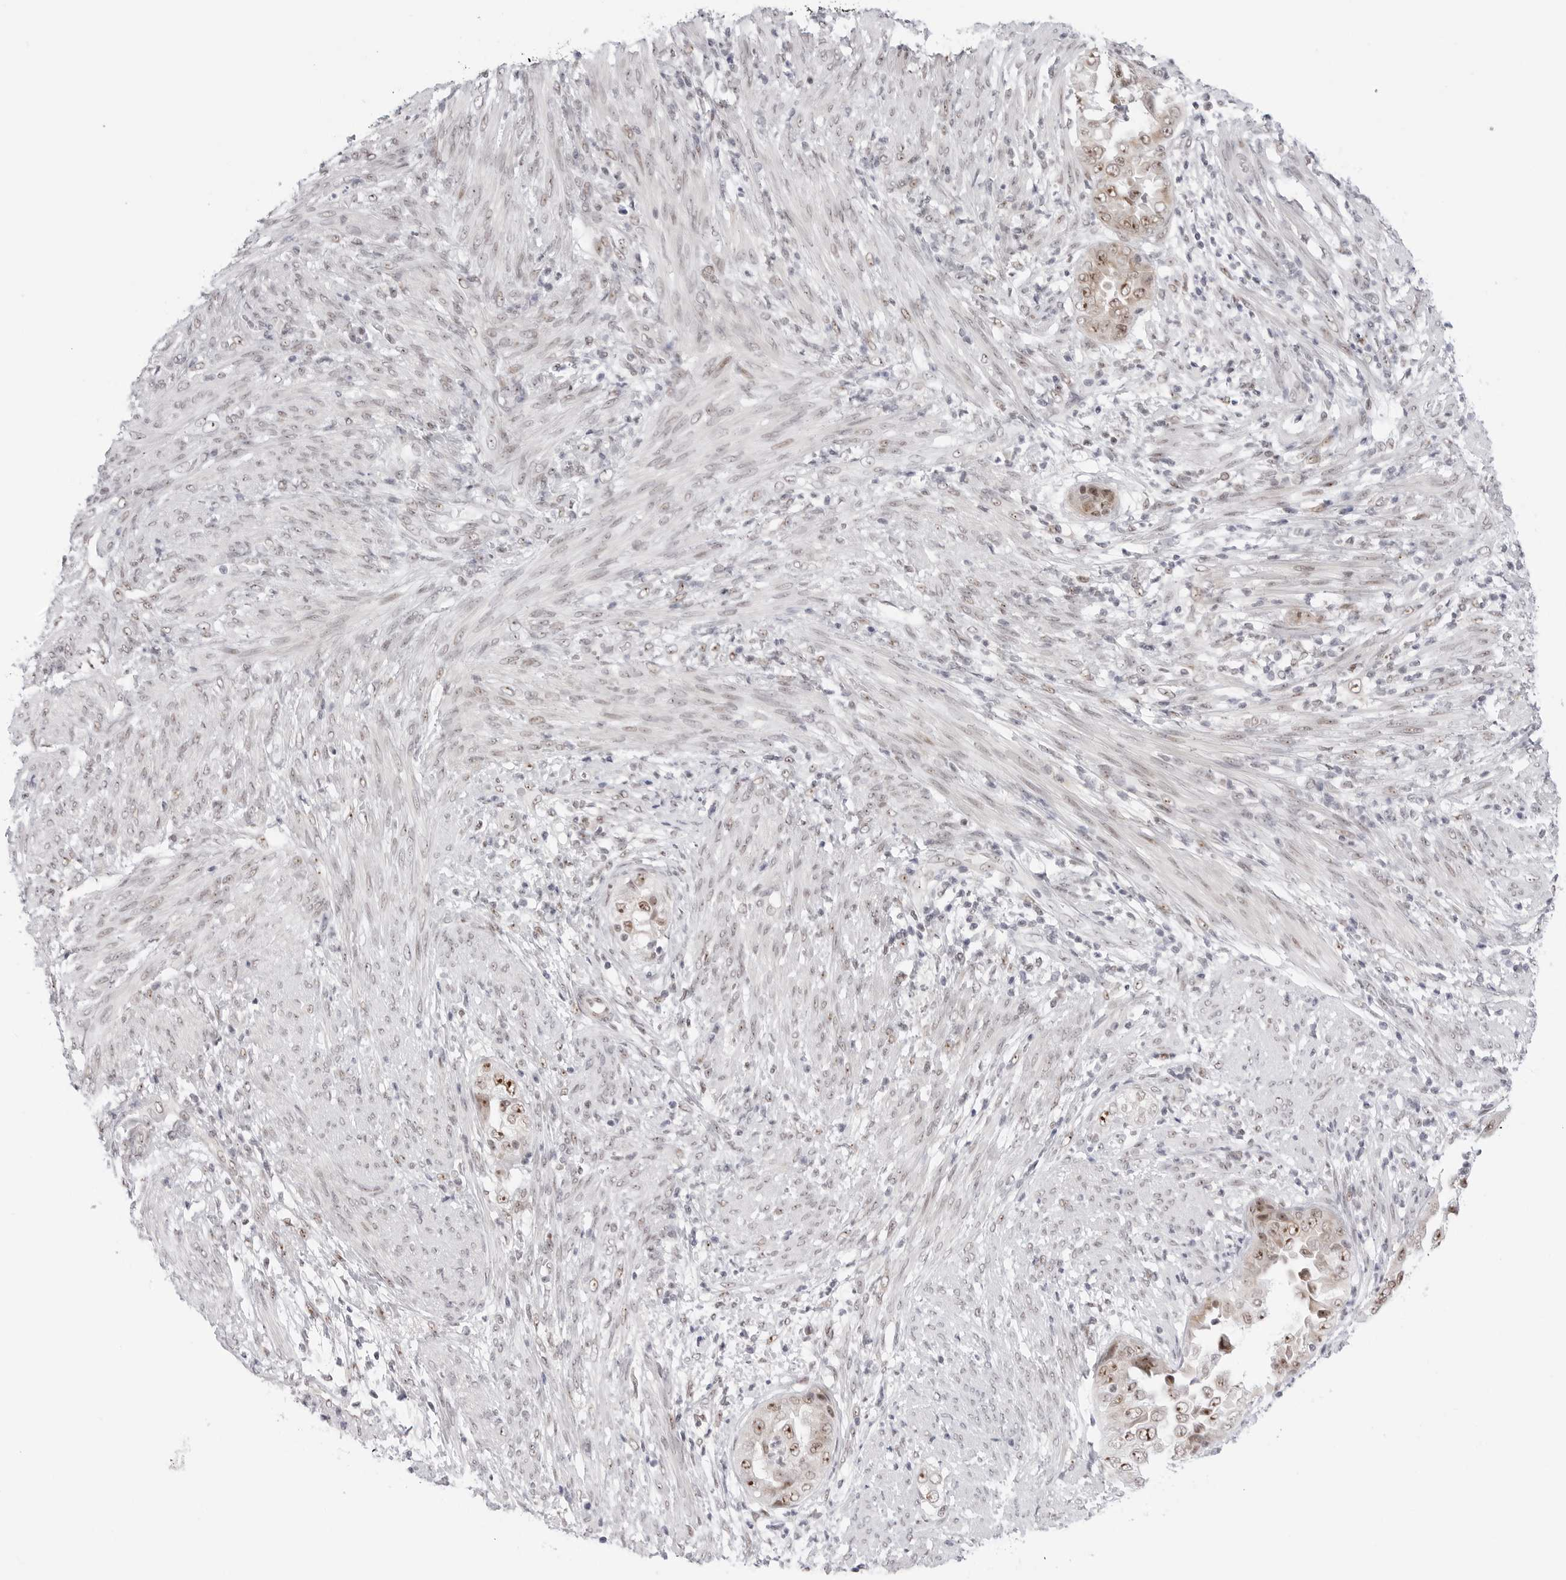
{"staining": {"intensity": "moderate", "quantity": ">75%", "location": "nuclear"}, "tissue": "endometrial cancer", "cell_type": "Tumor cells", "image_type": "cancer", "snomed": [{"axis": "morphology", "description": "Adenocarcinoma, NOS"}, {"axis": "topography", "description": "Endometrium"}], "caption": "The micrograph demonstrates a brown stain indicating the presence of a protein in the nuclear of tumor cells in endometrial adenocarcinoma.", "gene": "C1orf162", "patient": {"sex": "female", "age": 85}}